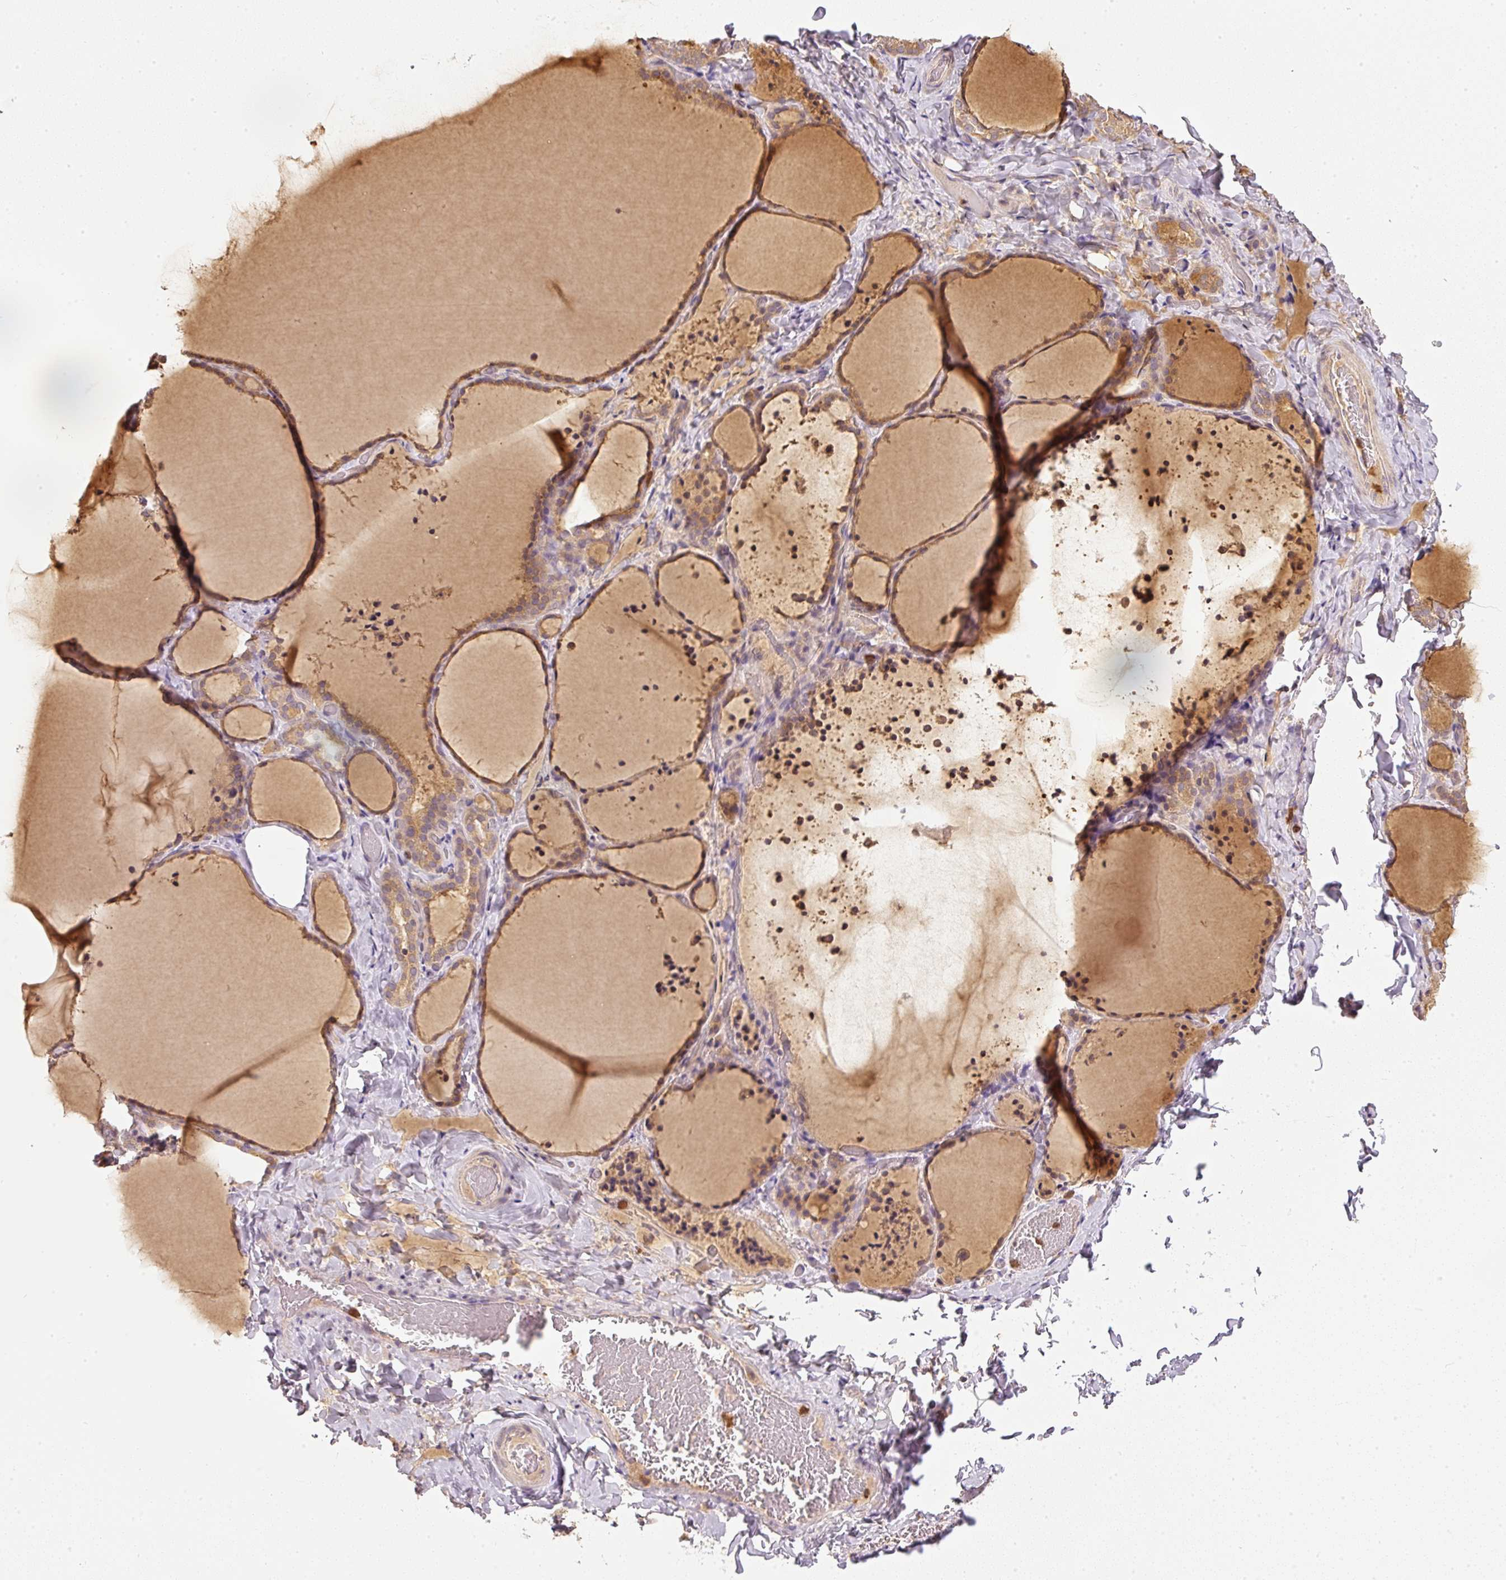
{"staining": {"intensity": "weak", "quantity": ">75%", "location": "cytoplasmic/membranous"}, "tissue": "thyroid gland", "cell_type": "Glandular cells", "image_type": "normal", "snomed": [{"axis": "morphology", "description": "Normal tissue, NOS"}, {"axis": "topography", "description": "Thyroid gland"}], "caption": "Thyroid gland stained with immunohistochemistry shows weak cytoplasmic/membranous expression in about >75% of glandular cells. The protein of interest is shown in brown color, while the nuclei are stained blue.", "gene": "CTTNBP2", "patient": {"sex": "female", "age": 22}}